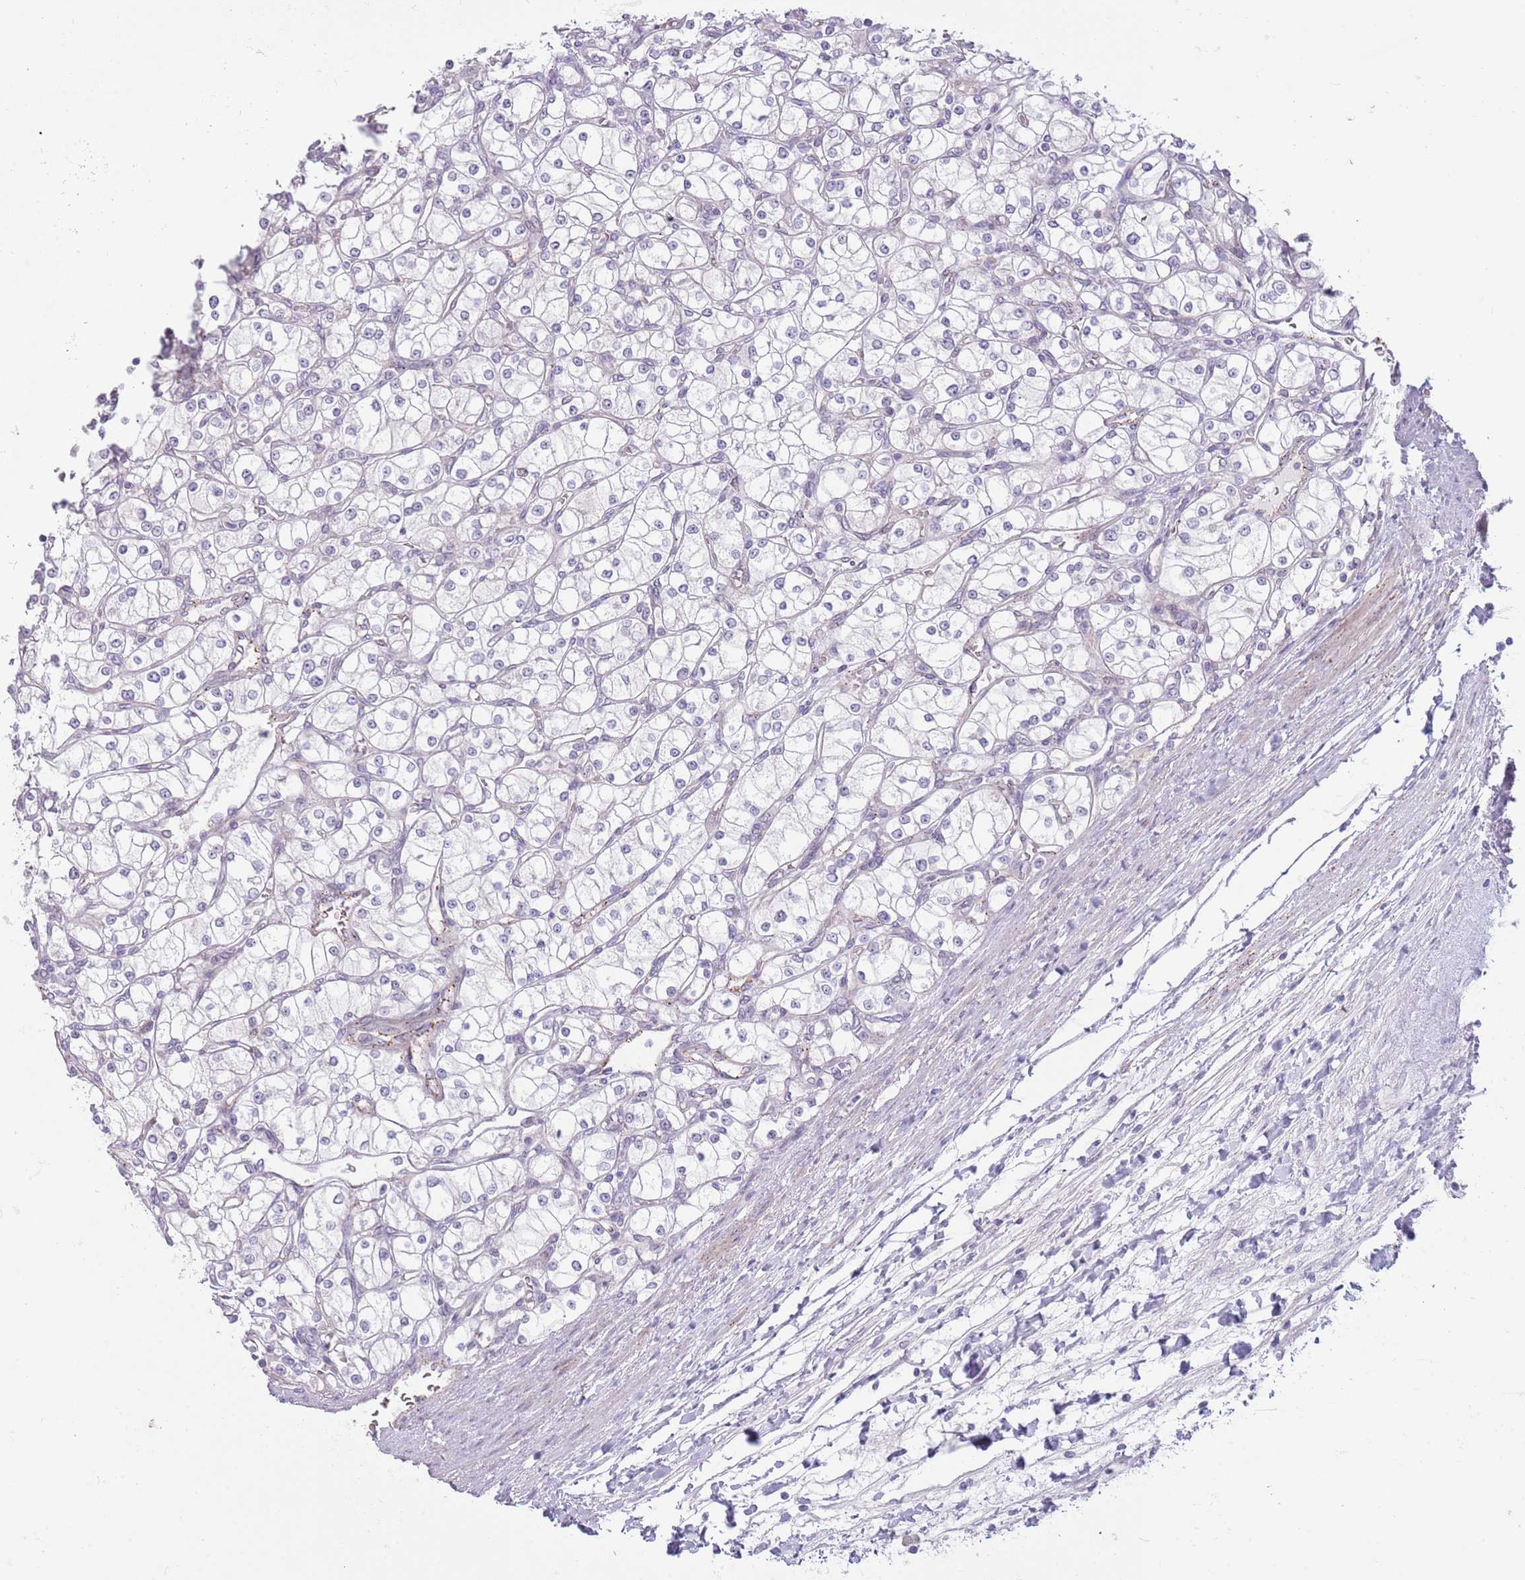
{"staining": {"intensity": "negative", "quantity": "none", "location": "none"}, "tissue": "renal cancer", "cell_type": "Tumor cells", "image_type": "cancer", "snomed": [{"axis": "morphology", "description": "Adenocarcinoma, NOS"}, {"axis": "topography", "description": "Kidney"}], "caption": "This is an IHC image of renal cancer (adenocarcinoma). There is no expression in tumor cells.", "gene": "LDHD", "patient": {"sex": "male", "age": 80}}